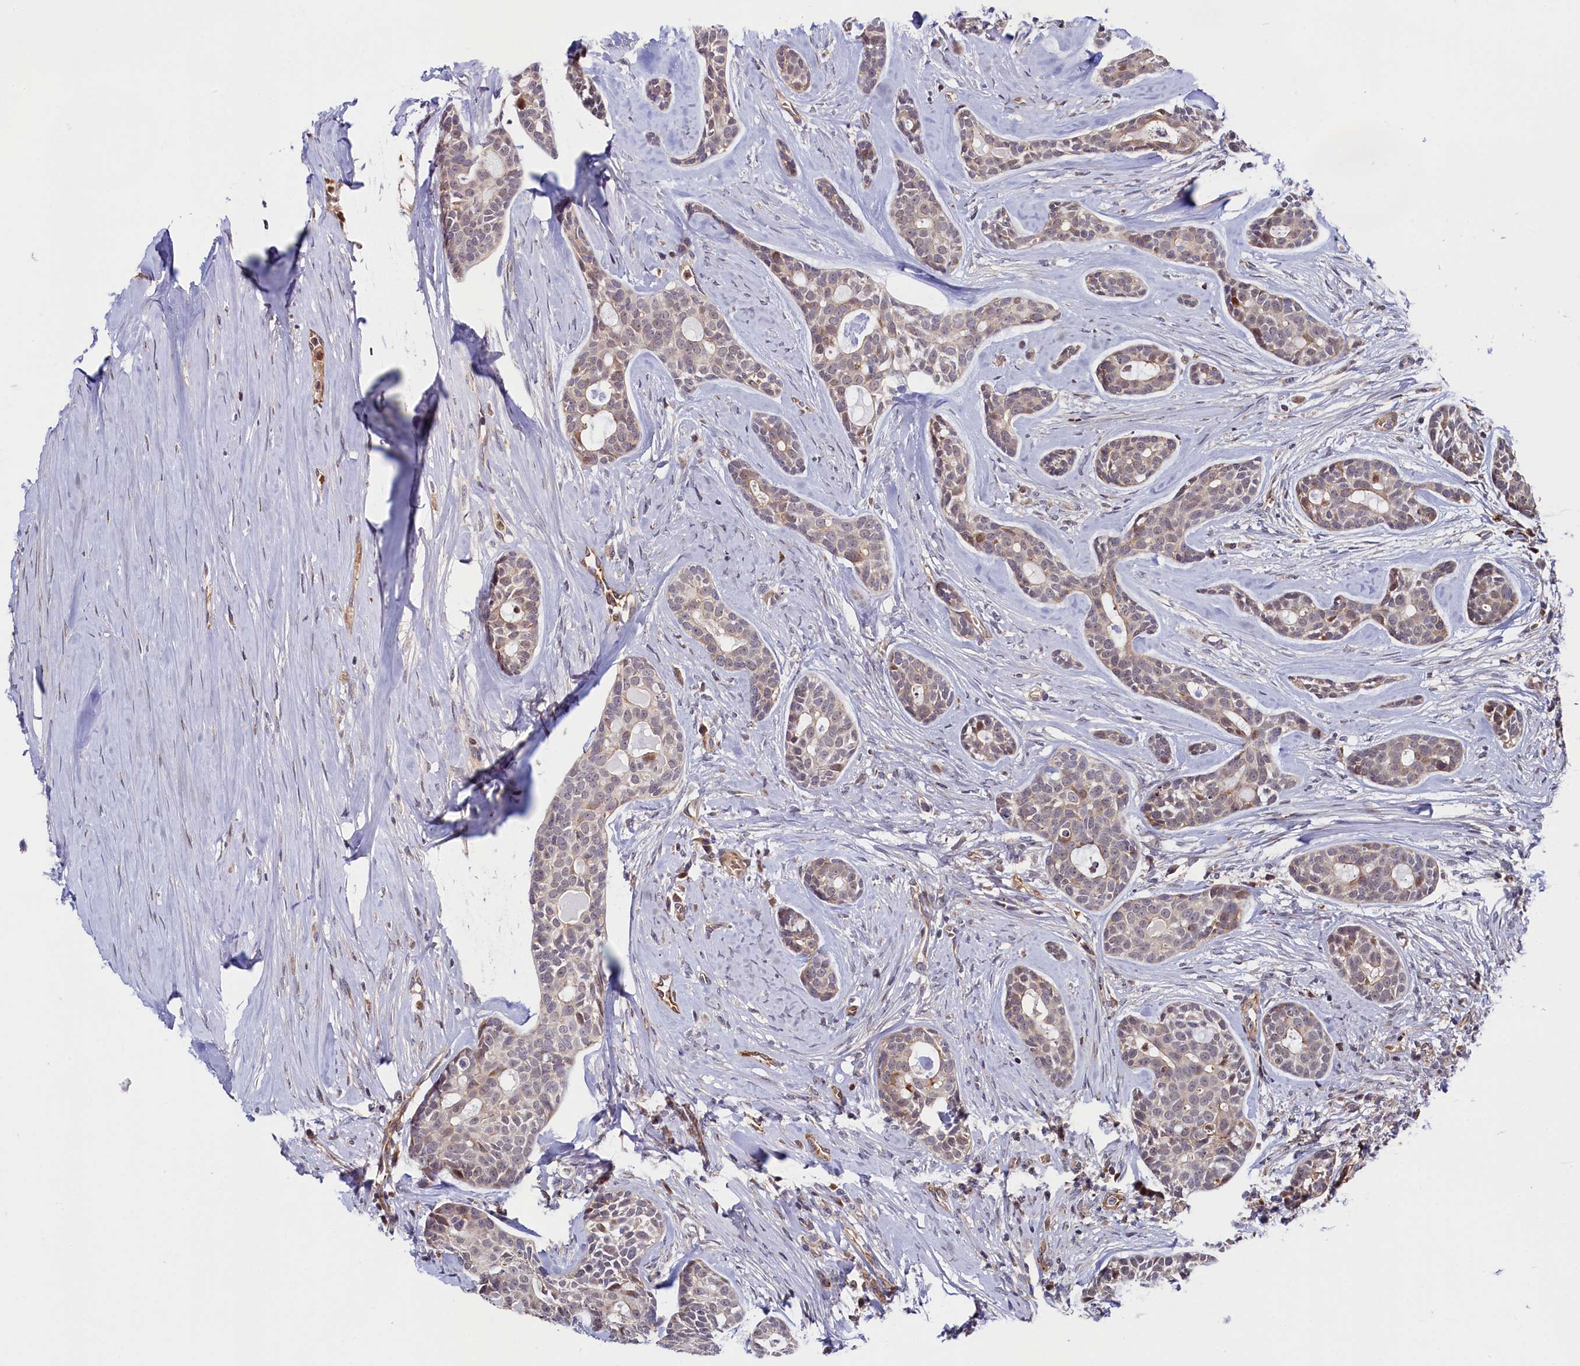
{"staining": {"intensity": "weak", "quantity": "25%-75%", "location": "cytoplasmic/membranous,nuclear"}, "tissue": "head and neck cancer", "cell_type": "Tumor cells", "image_type": "cancer", "snomed": [{"axis": "morphology", "description": "Adenocarcinoma, NOS"}, {"axis": "topography", "description": "Subcutis"}, {"axis": "topography", "description": "Head-Neck"}], "caption": "High-magnification brightfield microscopy of head and neck adenocarcinoma stained with DAB (brown) and counterstained with hematoxylin (blue). tumor cells exhibit weak cytoplasmic/membranous and nuclear expression is identified in about25%-75% of cells. (DAB IHC, brown staining for protein, blue staining for nuclei).", "gene": "PIK3C3", "patient": {"sex": "female", "age": 73}}